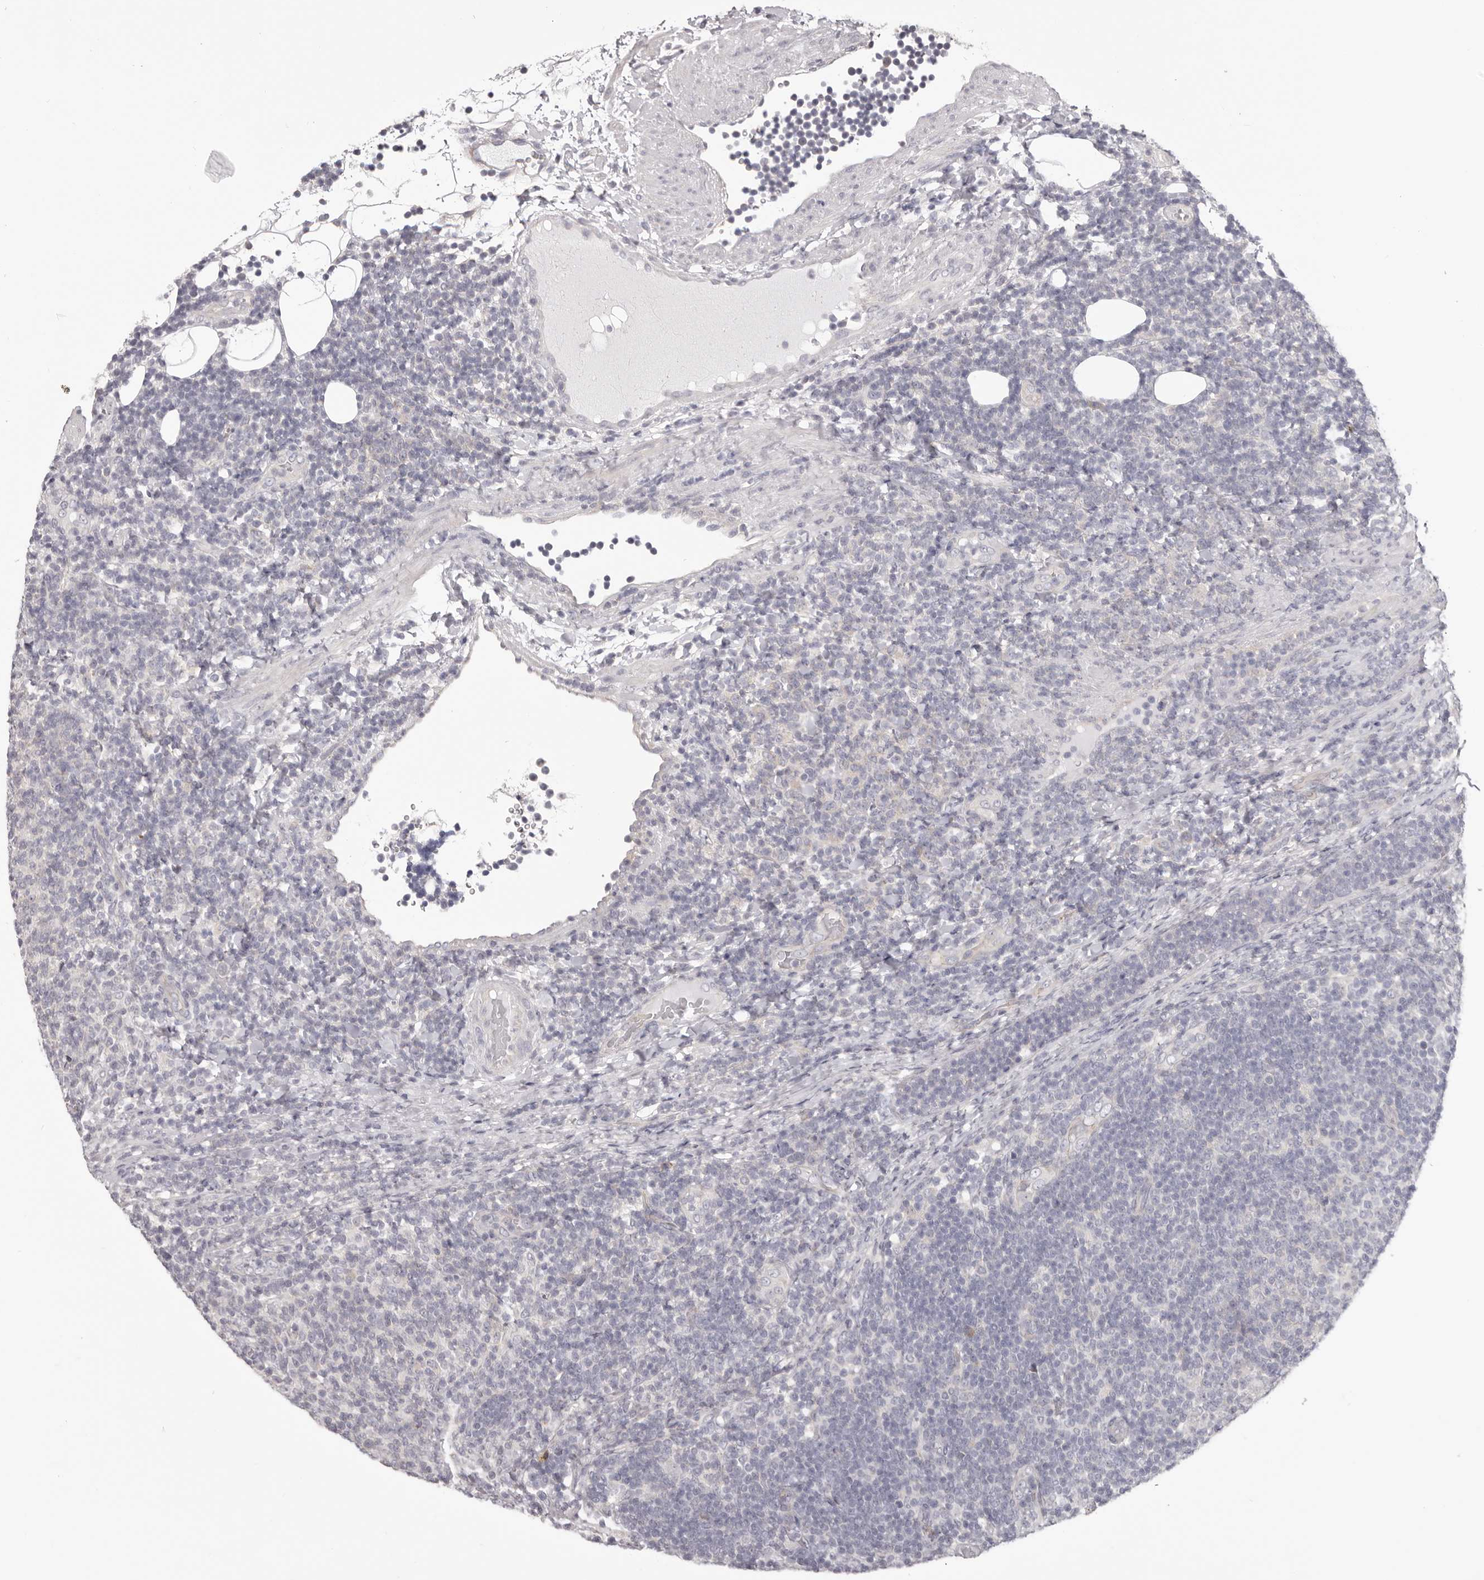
{"staining": {"intensity": "negative", "quantity": "none", "location": "none"}, "tissue": "lymphoma", "cell_type": "Tumor cells", "image_type": "cancer", "snomed": [{"axis": "morphology", "description": "Malignant lymphoma, non-Hodgkin's type, Low grade"}, {"axis": "topography", "description": "Lymph node"}], "caption": "DAB immunohistochemical staining of lymphoma exhibits no significant positivity in tumor cells. (Brightfield microscopy of DAB (3,3'-diaminobenzidine) immunohistochemistry at high magnification).", "gene": "OTUD3", "patient": {"sex": "male", "age": 66}}